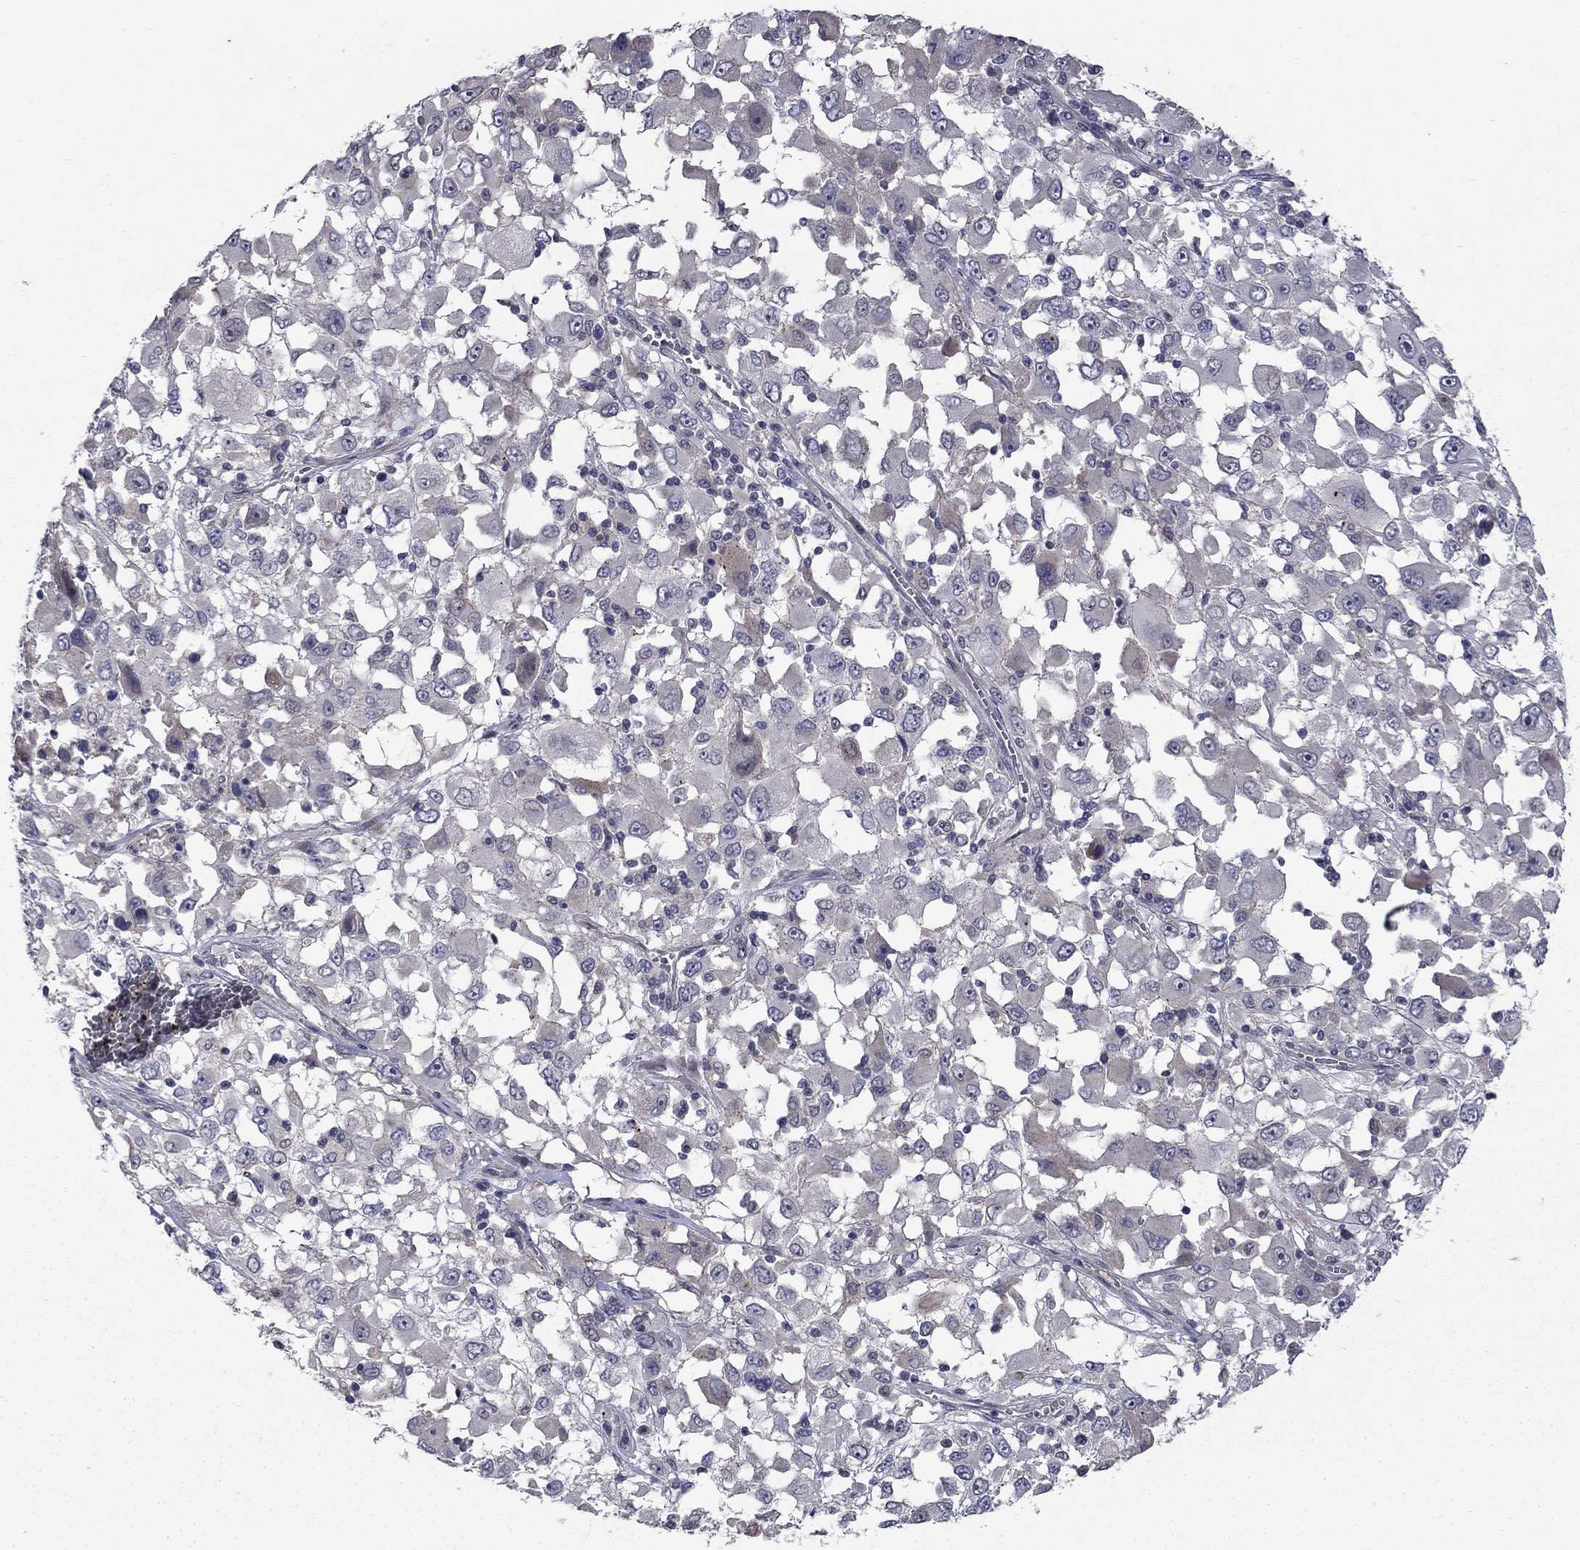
{"staining": {"intensity": "negative", "quantity": "none", "location": "none"}, "tissue": "melanoma", "cell_type": "Tumor cells", "image_type": "cancer", "snomed": [{"axis": "morphology", "description": "Malignant melanoma, Metastatic site"}, {"axis": "topography", "description": "Soft tissue"}], "caption": "Immunohistochemistry (IHC) of human malignant melanoma (metastatic site) demonstrates no positivity in tumor cells. Brightfield microscopy of immunohistochemistry (IHC) stained with DAB (3,3'-diaminobenzidine) (brown) and hematoxylin (blue), captured at high magnification.", "gene": "FAM3B", "patient": {"sex": "male", "age": 50}}